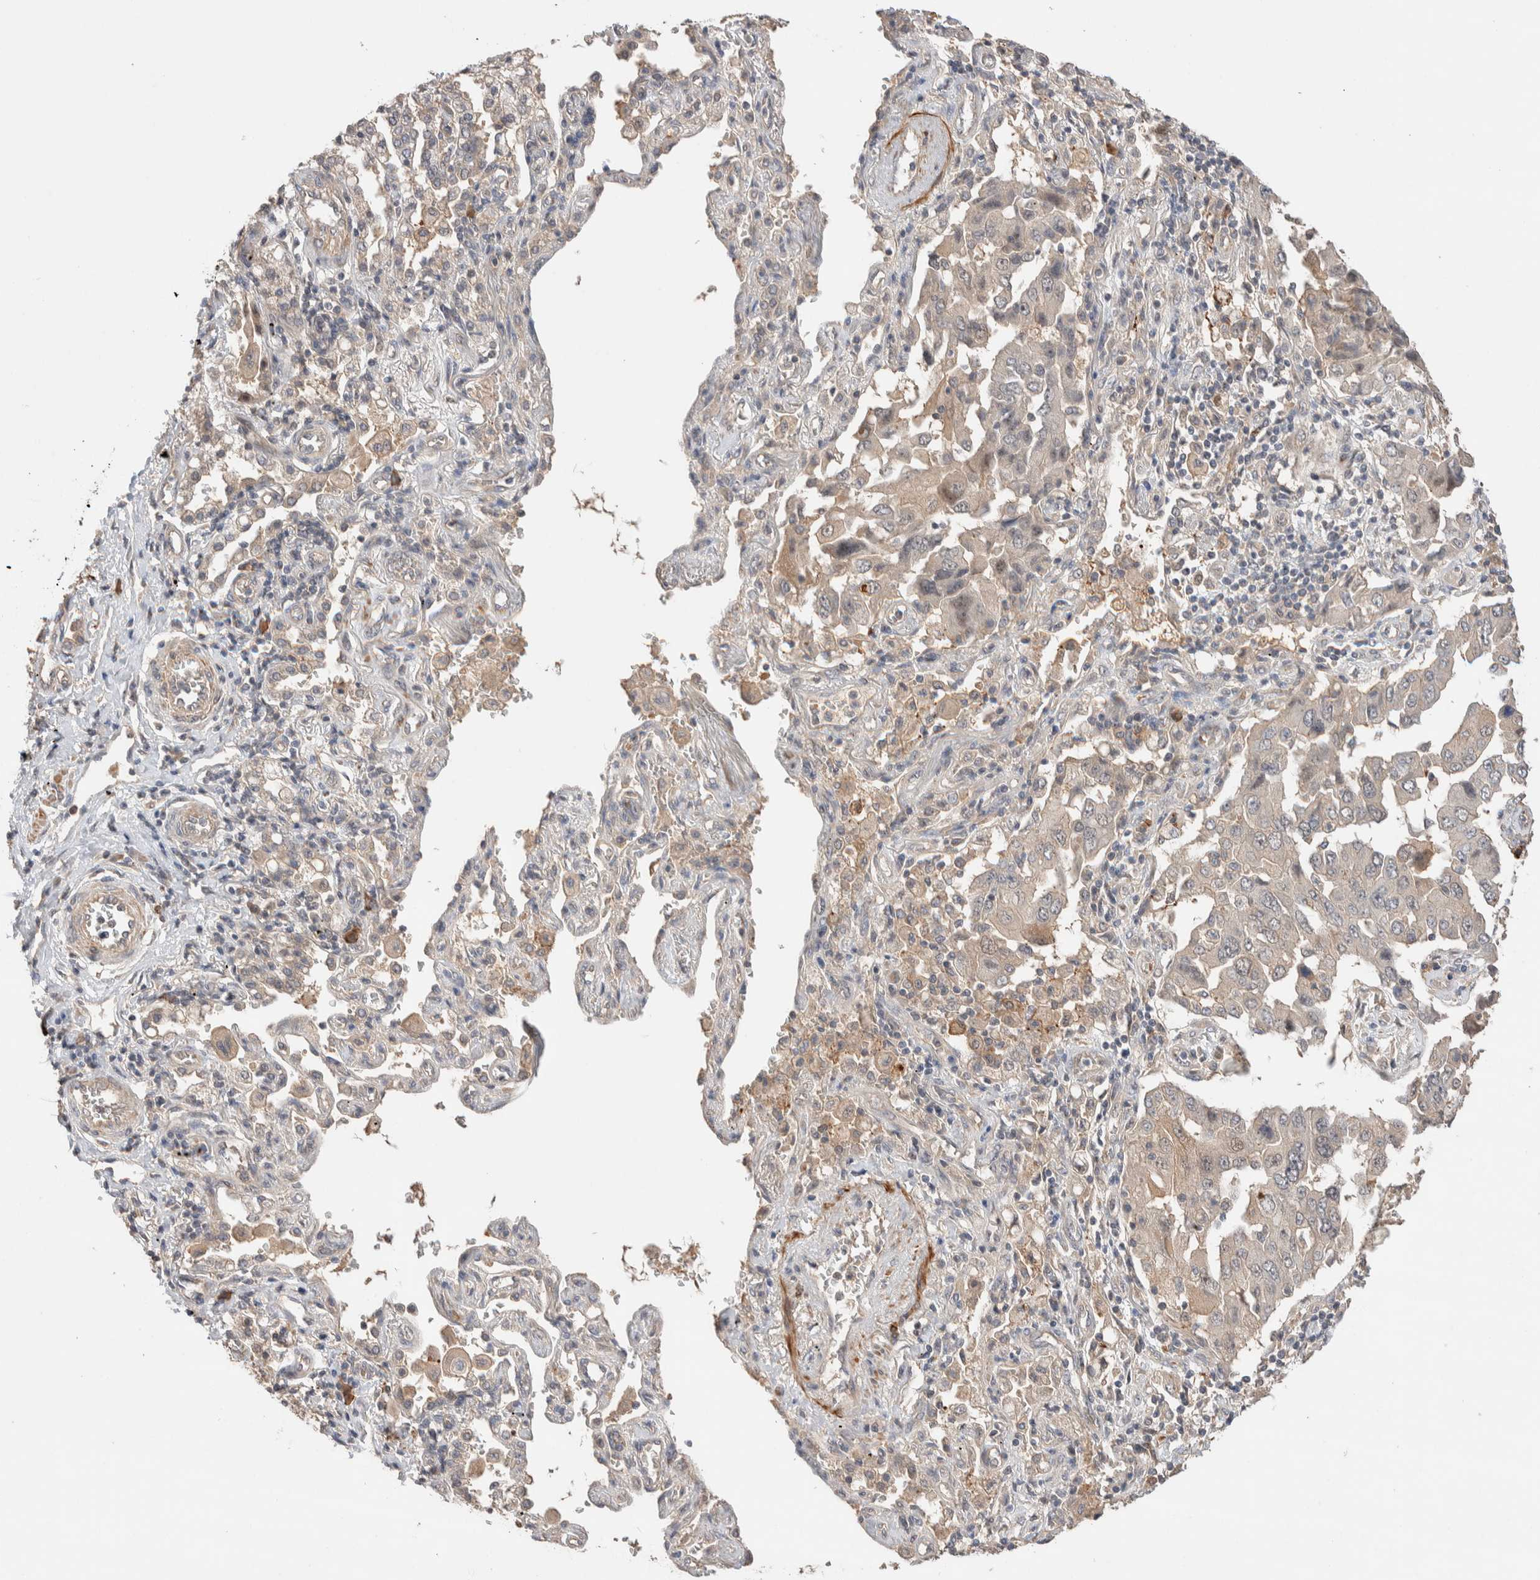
{"staining": {"intensity": "weak", "quantity": "<25%", "location": "cytoplasmic/membranous"}, "tissue": "lung cancer", "cell_type": "Tumor cells", "image_type": "cancer", "snomed": [{"axis": "morphology", "description": "Adenocarcinoma, NOS"}, {"axis": "topography", "description": "Lung"}], "caption": "Adenocarcinoma (lung) was stained to show a protein in brown. There is no significant expression in tumor cells.", "gene": "WDR91", "patient": {"sex": "female", "age": 65}}